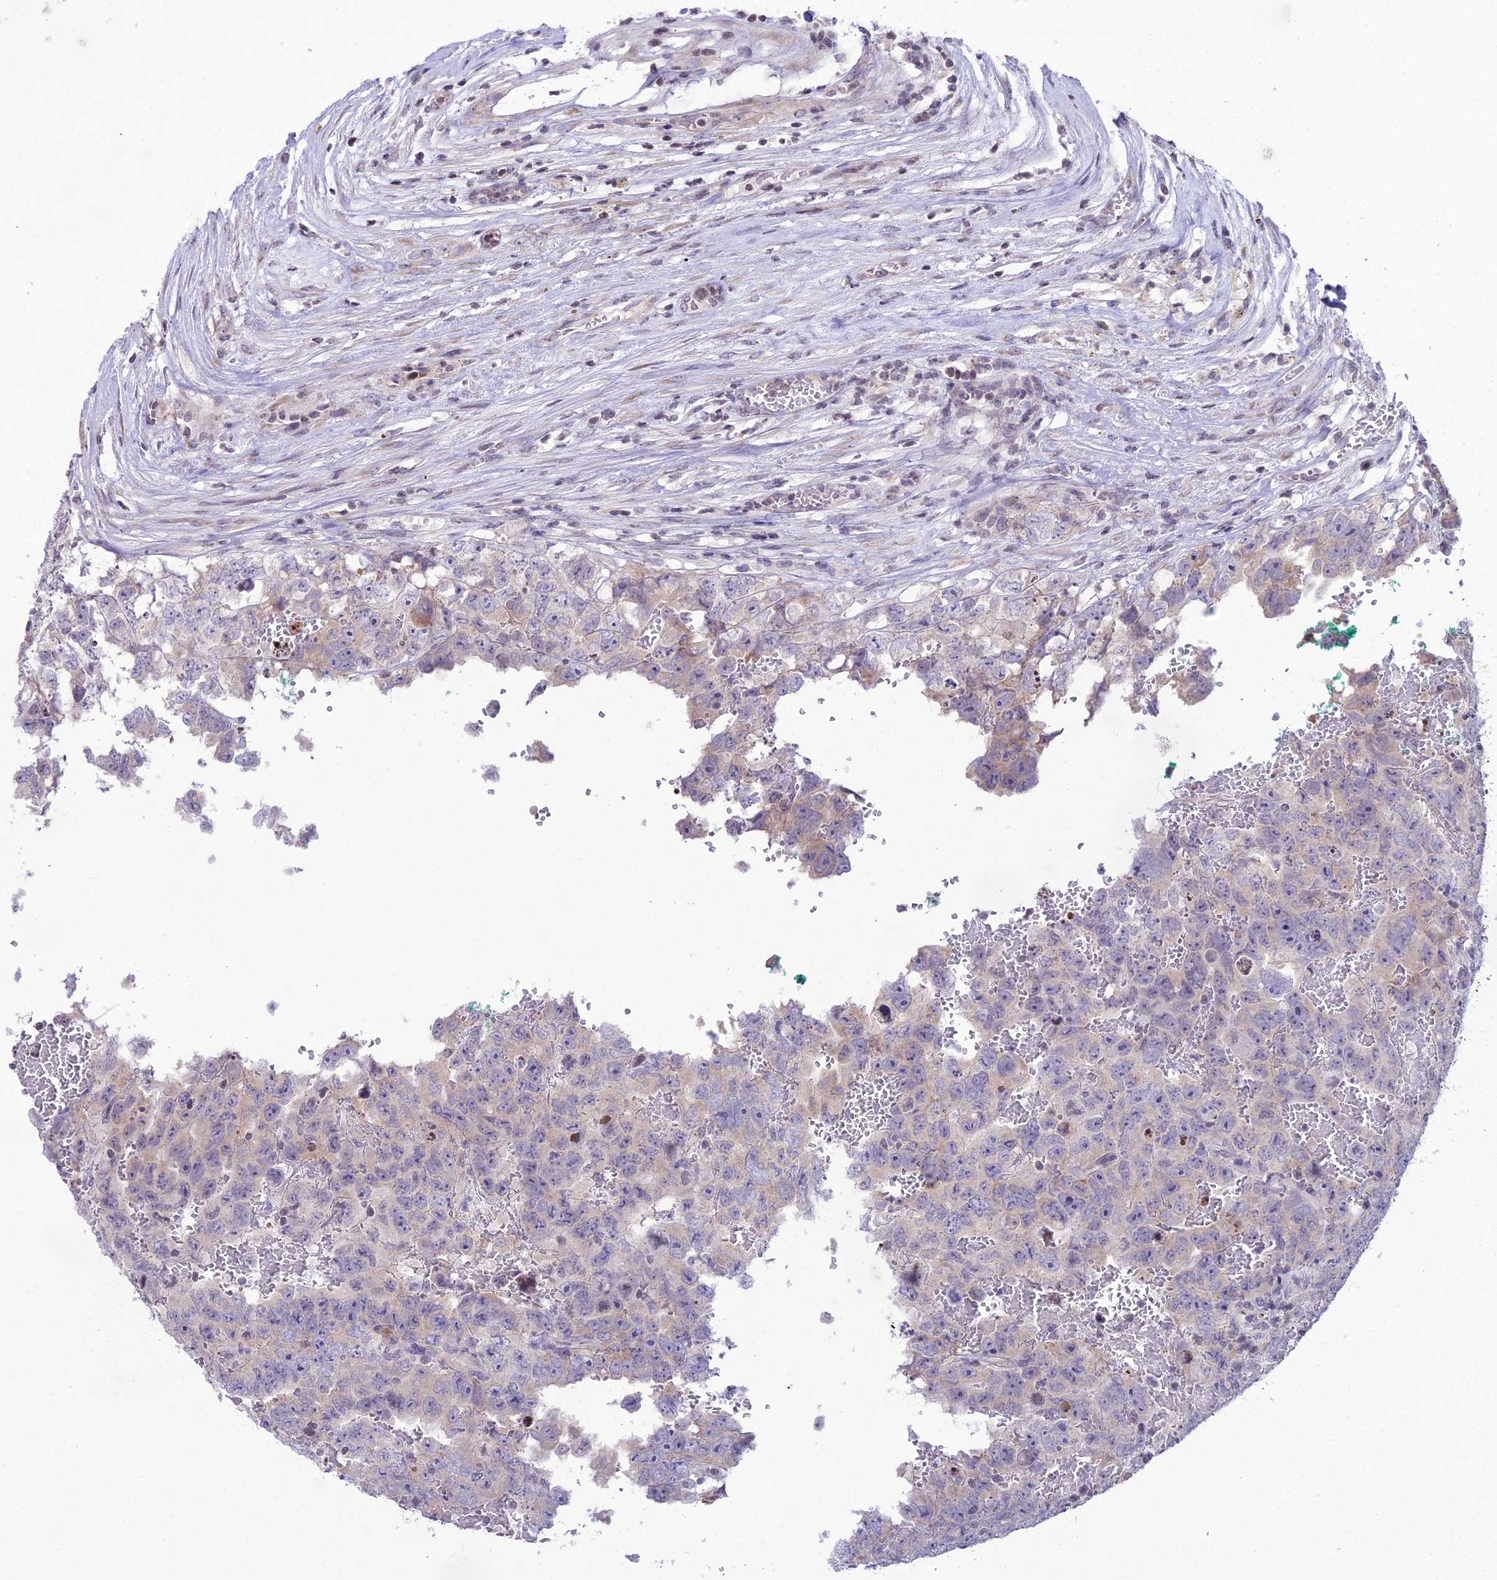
{"staining": {"intensity": "weak", "quantity": "<25%", "location": "cytoplasmic/membranous"}, "tissue": "testis cancer", "cell_type": "Tumor cells", "image_type": "cancer", "snomed": [{"axis": "morphology", "description": "Carcinoma, Embryonal, NOS"}, {"axis": "topography", "description": "Testis"}], "caption": "Photomicrograph shows no significant protein expression in tumor cells of testis cancer (embryonal carcinoma). Nuclei are stained in blue.", "gene": "RPS26", "patient": {"sex": "male", "age": 45}}